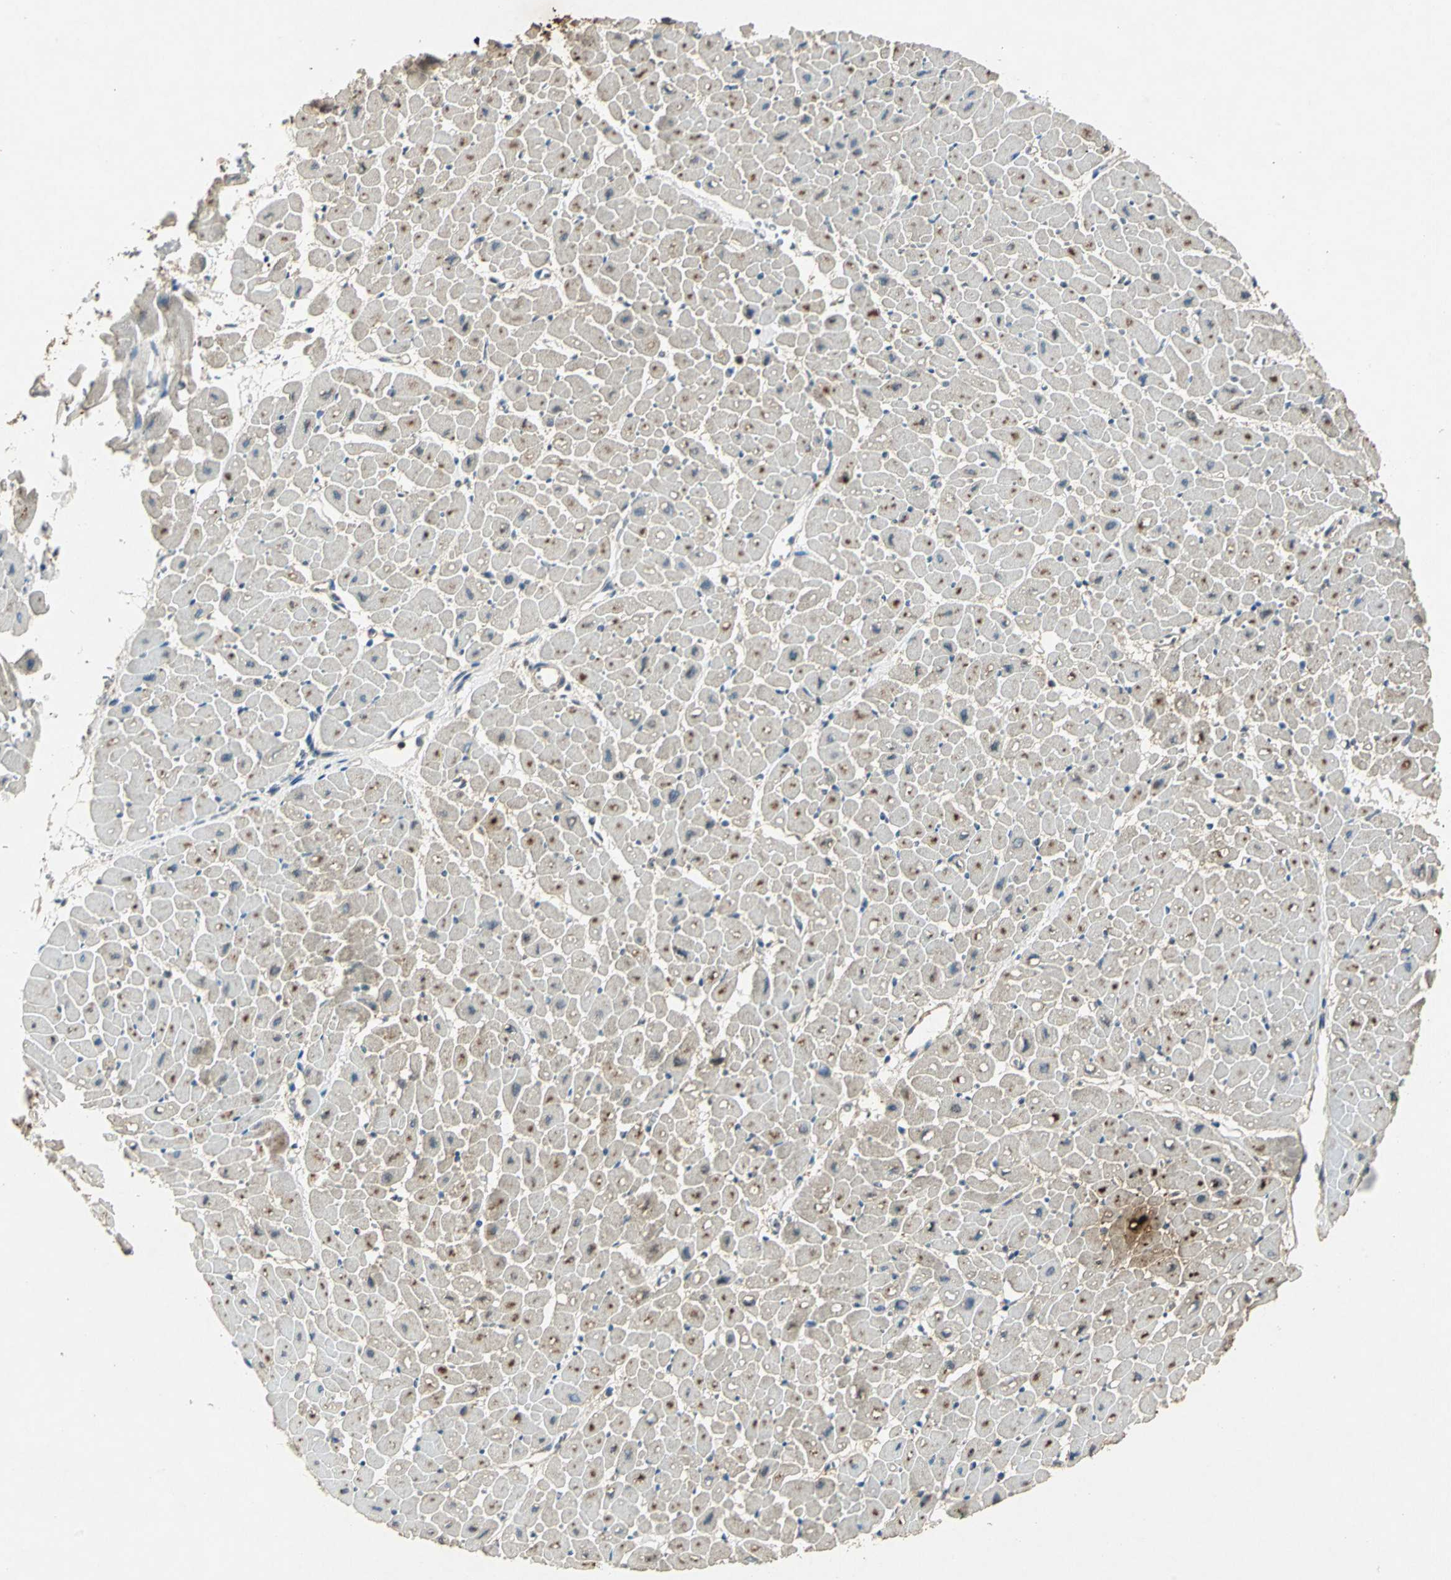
{"staining": {"intensity": "moderate", "quantity": ">75%", "location": "cytoplasmic/membranous"}, "tissue": "heart muscle", "cell_type": "Cardiomyocytes", "image_type": "normal", "snomed": [{"axis": "morphology", "description": "Normal tissue, NOS"}, {"axis": "topography", "description": "Heart"}], "caption": "The micrograph exhibits immunohistochemical staining of benign heart muscle. There is moderate cytoplasmic/membranous expression is seen in approximately >75% of cardiomyocytes.", "gene": "AHSA1", "patient": {"sex": "male", "age": 45}}